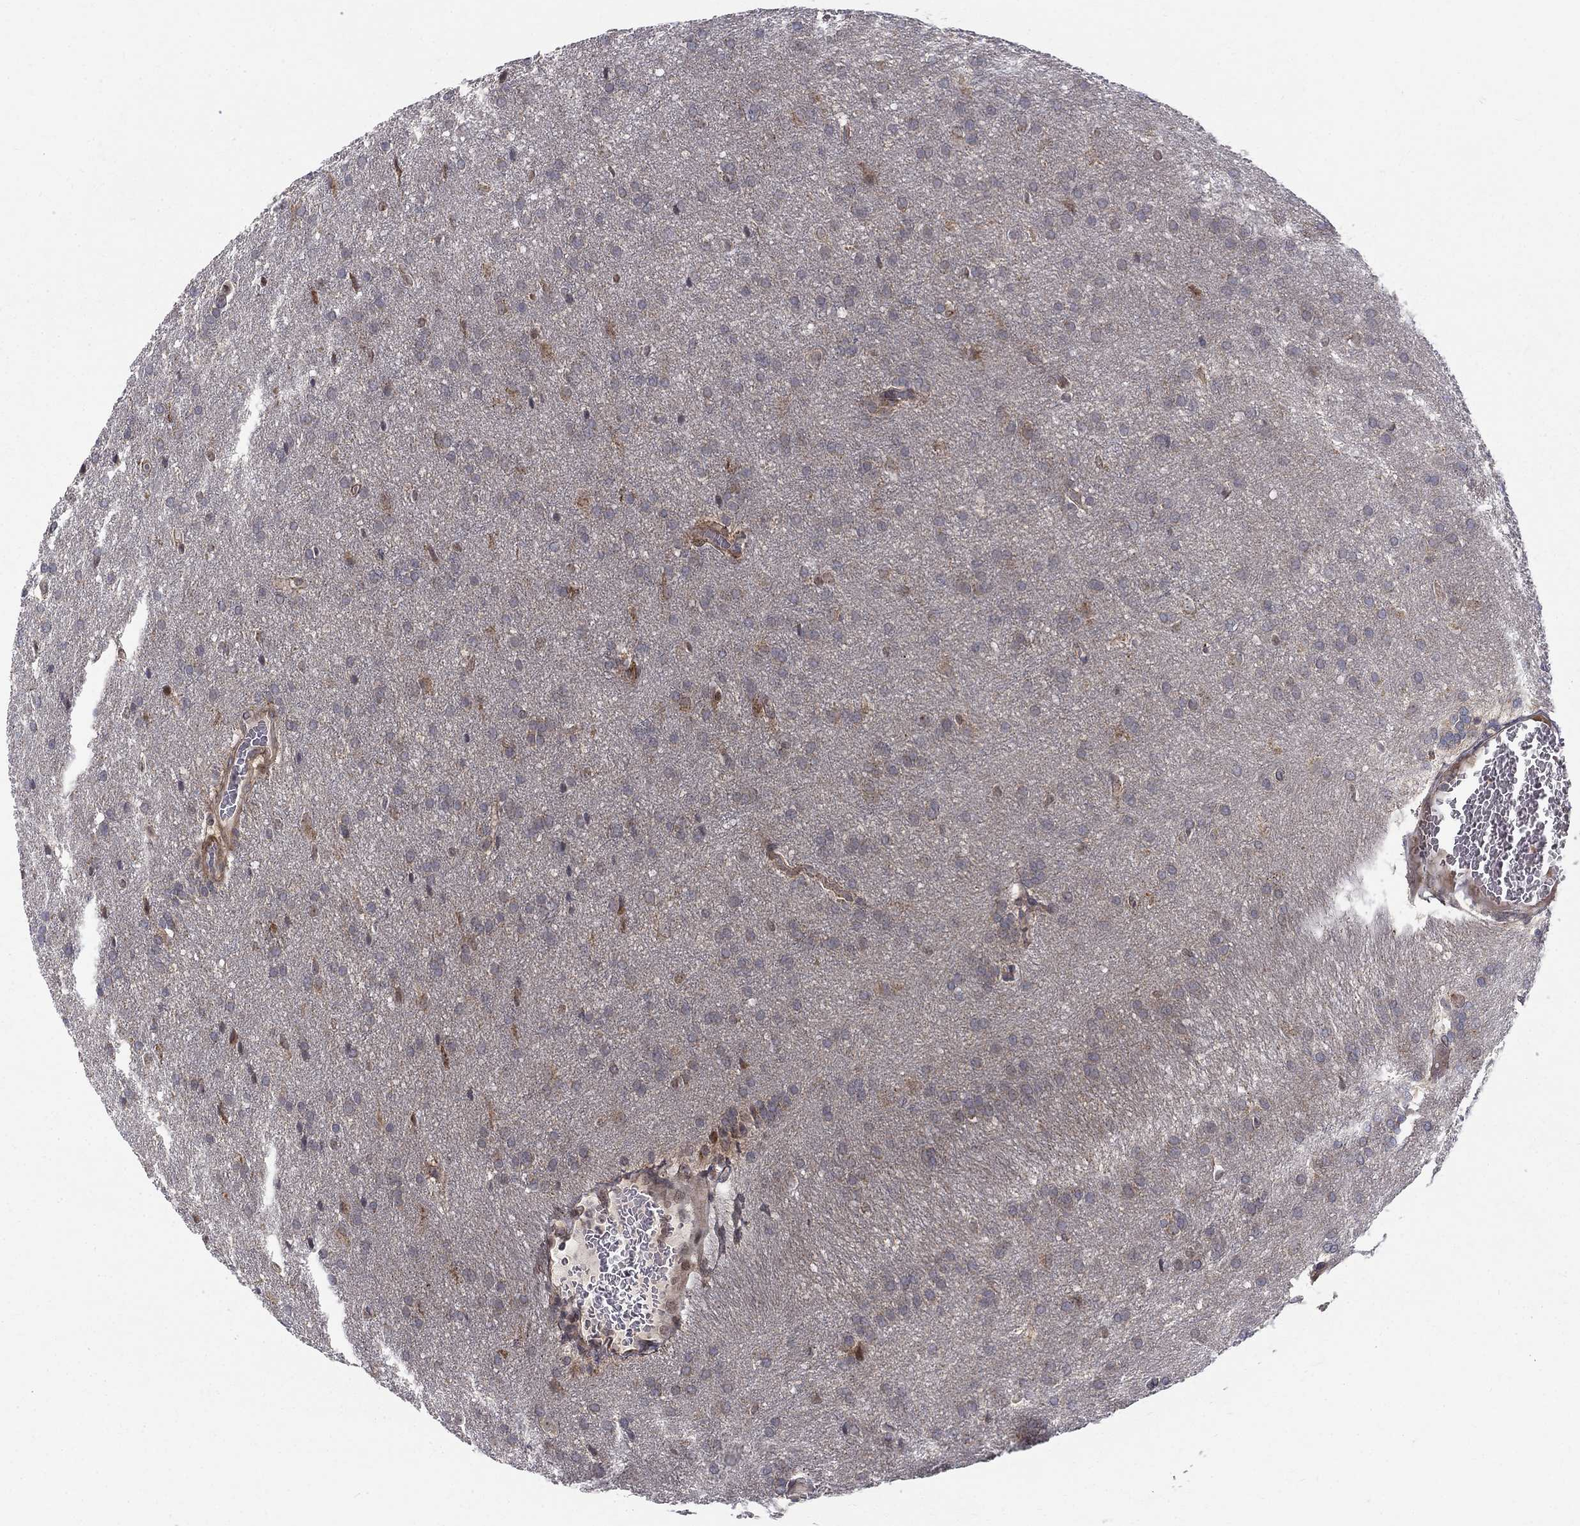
{"staining": {"intensity": "negative", "quantity": "none", "location": "none"}, "tissue": "glioma", "cell_type": "Tumor cells", "image_type": "cancer", "snomed": [{"axis": "morphology", "description": "Glioma, malignant, Low grade"}, {"axis": "topography", "description": "Brain"}], "caption": "Immunohistochemistry micrograph of human malignant glioma (low-grade) stained for a protein (brown), which shows no positivity in tumor cells.", "gene": "WDR19", "patient": {"sex": "female", "age": 32}}